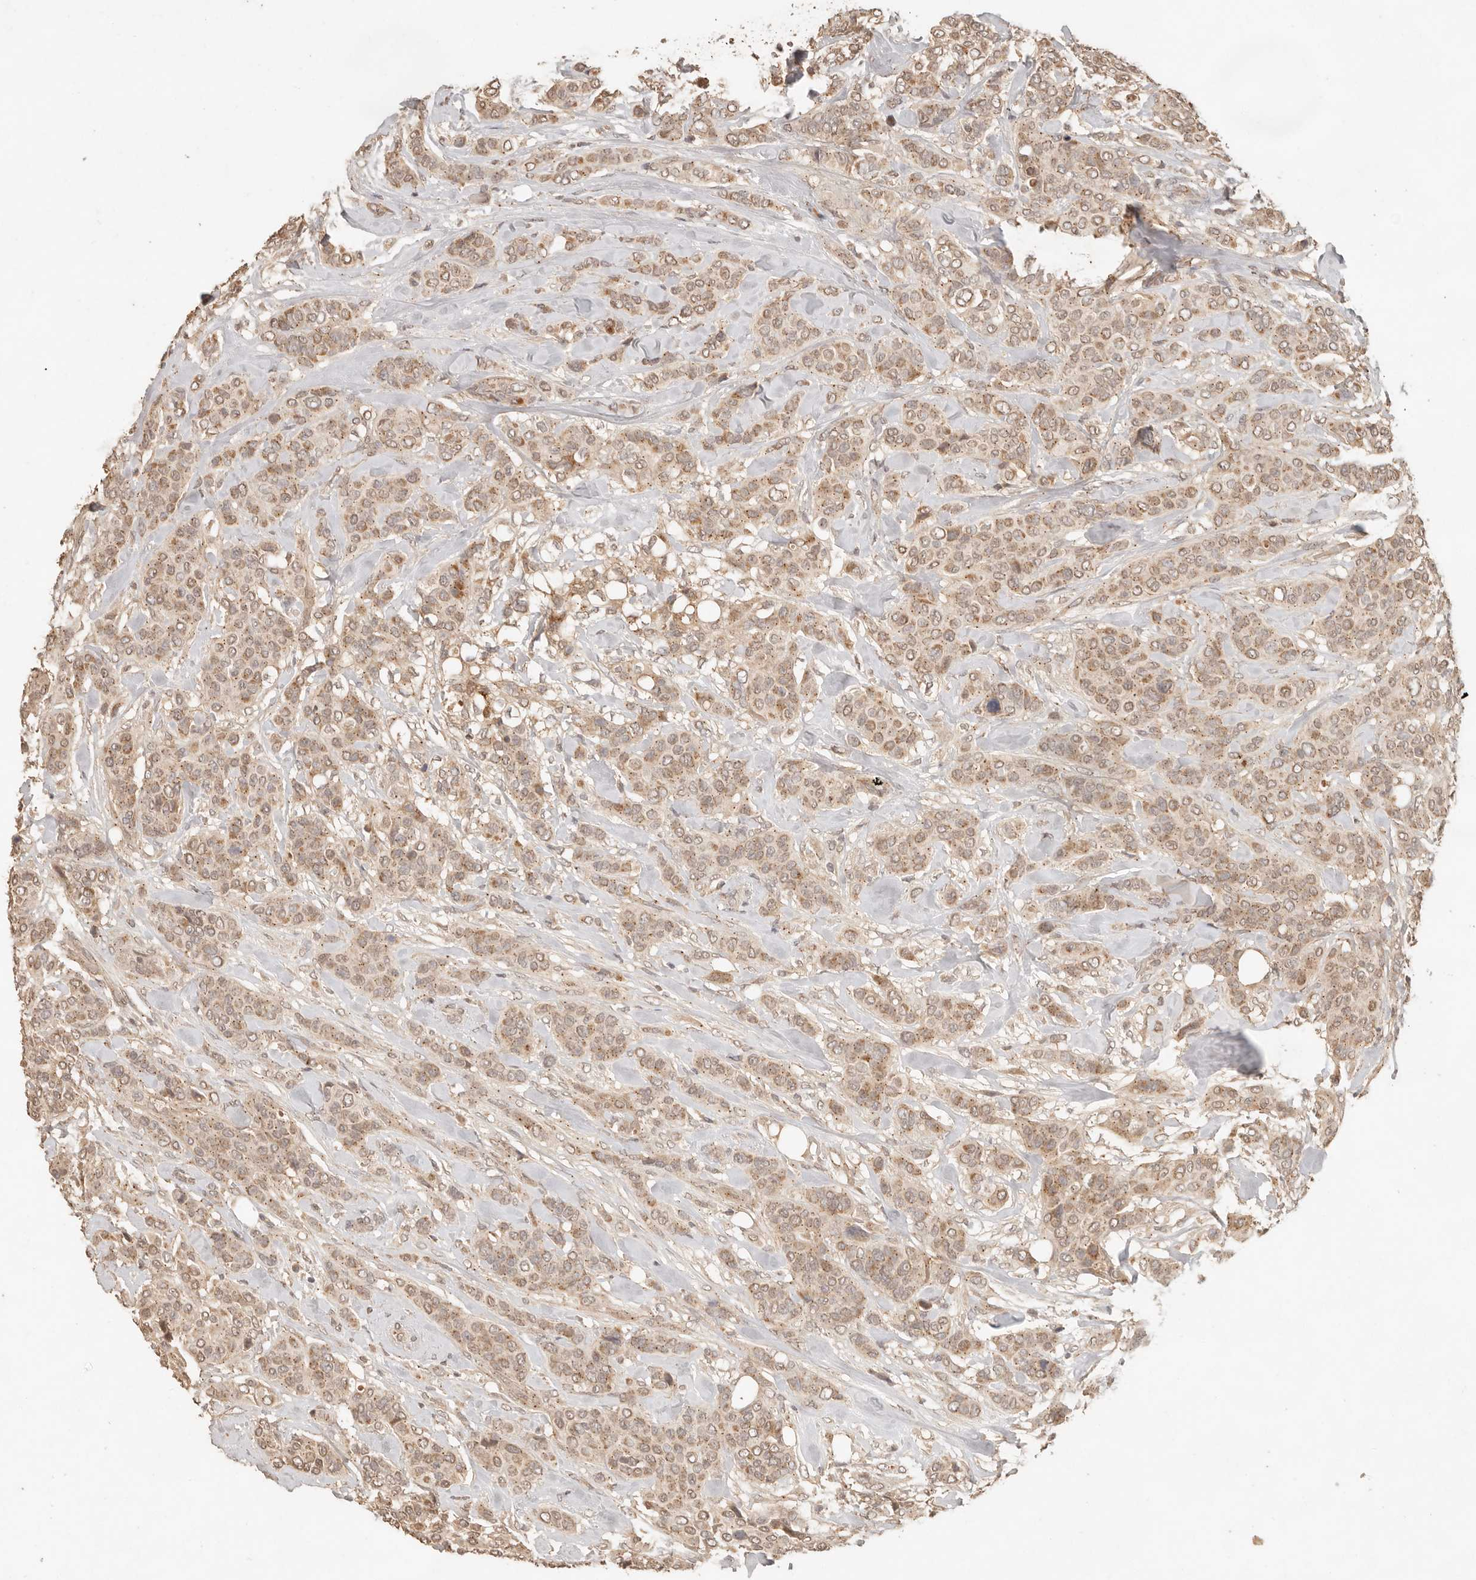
{"staining": {"intensity": "weak", "quantity": ">75%", "location": "cytoplasmic/membranous,nuclear"}, "tissue": "breast cancer", "cell_type": "Tumor cells", "image_type": "cancer", "snomed": [{"axis": "morphology", "description": "Lobular carcinoma"}, {"axis": "topography", "description": "Breast"}], "caption": "Lobular carcinoma (breast) was stained to show a protein in brown. There is low levels of weak cytoplasmic/membranous and nuclear expression in approximately >75% of tumor cells.", "gene": "LMO4", "patient": {"sex": "female", "age": 51}}